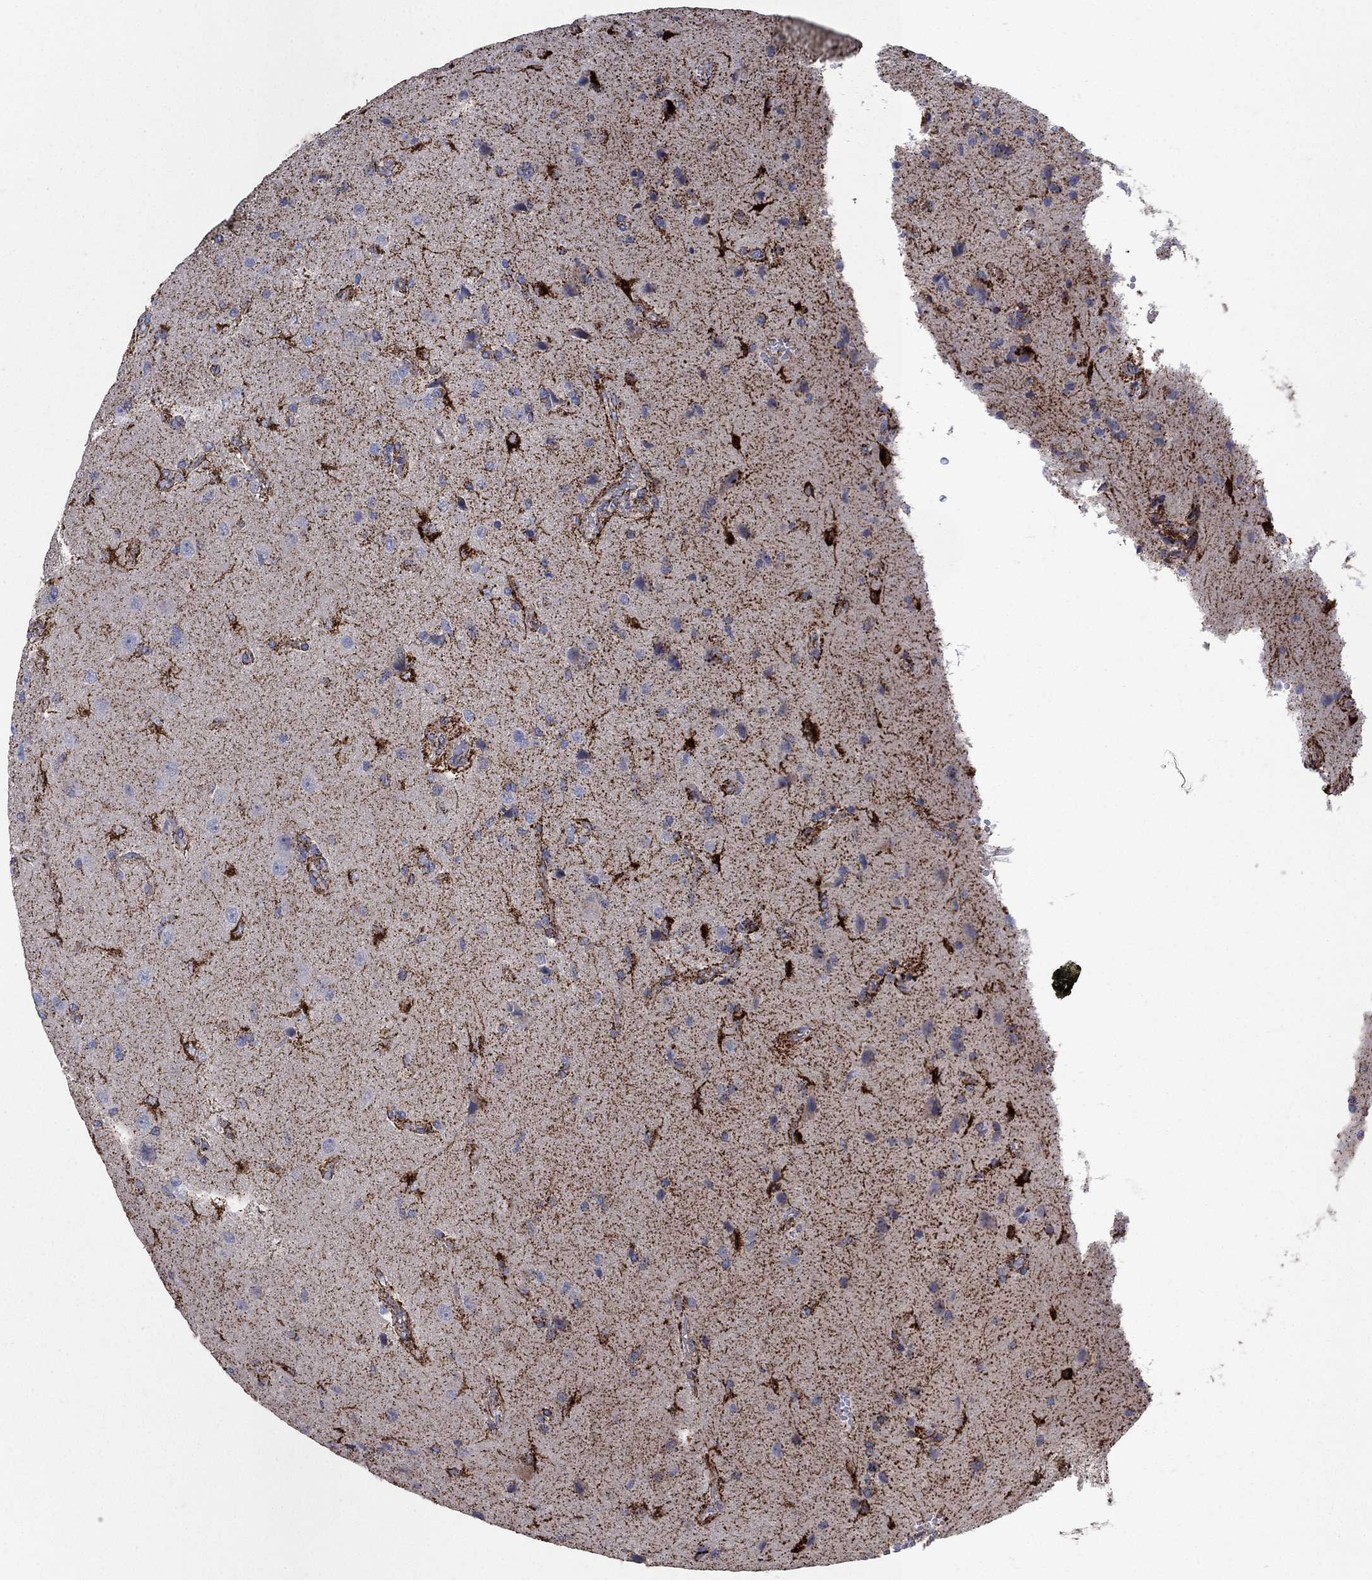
{"staining": {"intensity": "strong", "quantity": "<25%", "location": "cytoplasmic/membranous"}, "tissue": "glioma", "cell_type": "Tumor cells", "image_type": "cancer", "snomed": [{"axis": "morphology", "description": "Glioma, malignant, High grade"}, {"axis": "topography", "description": "Brain"}], "caption": "A brown stain shows strong cytoplasmic/membranous positivity of a protein in high-grade glioma (malignant) tumor cells. Ihc stains the protein of interest in brown and the nuclei are stained blue.", "gene": "PNPLA2", "patient": {"sex": "male", "age": 56}}